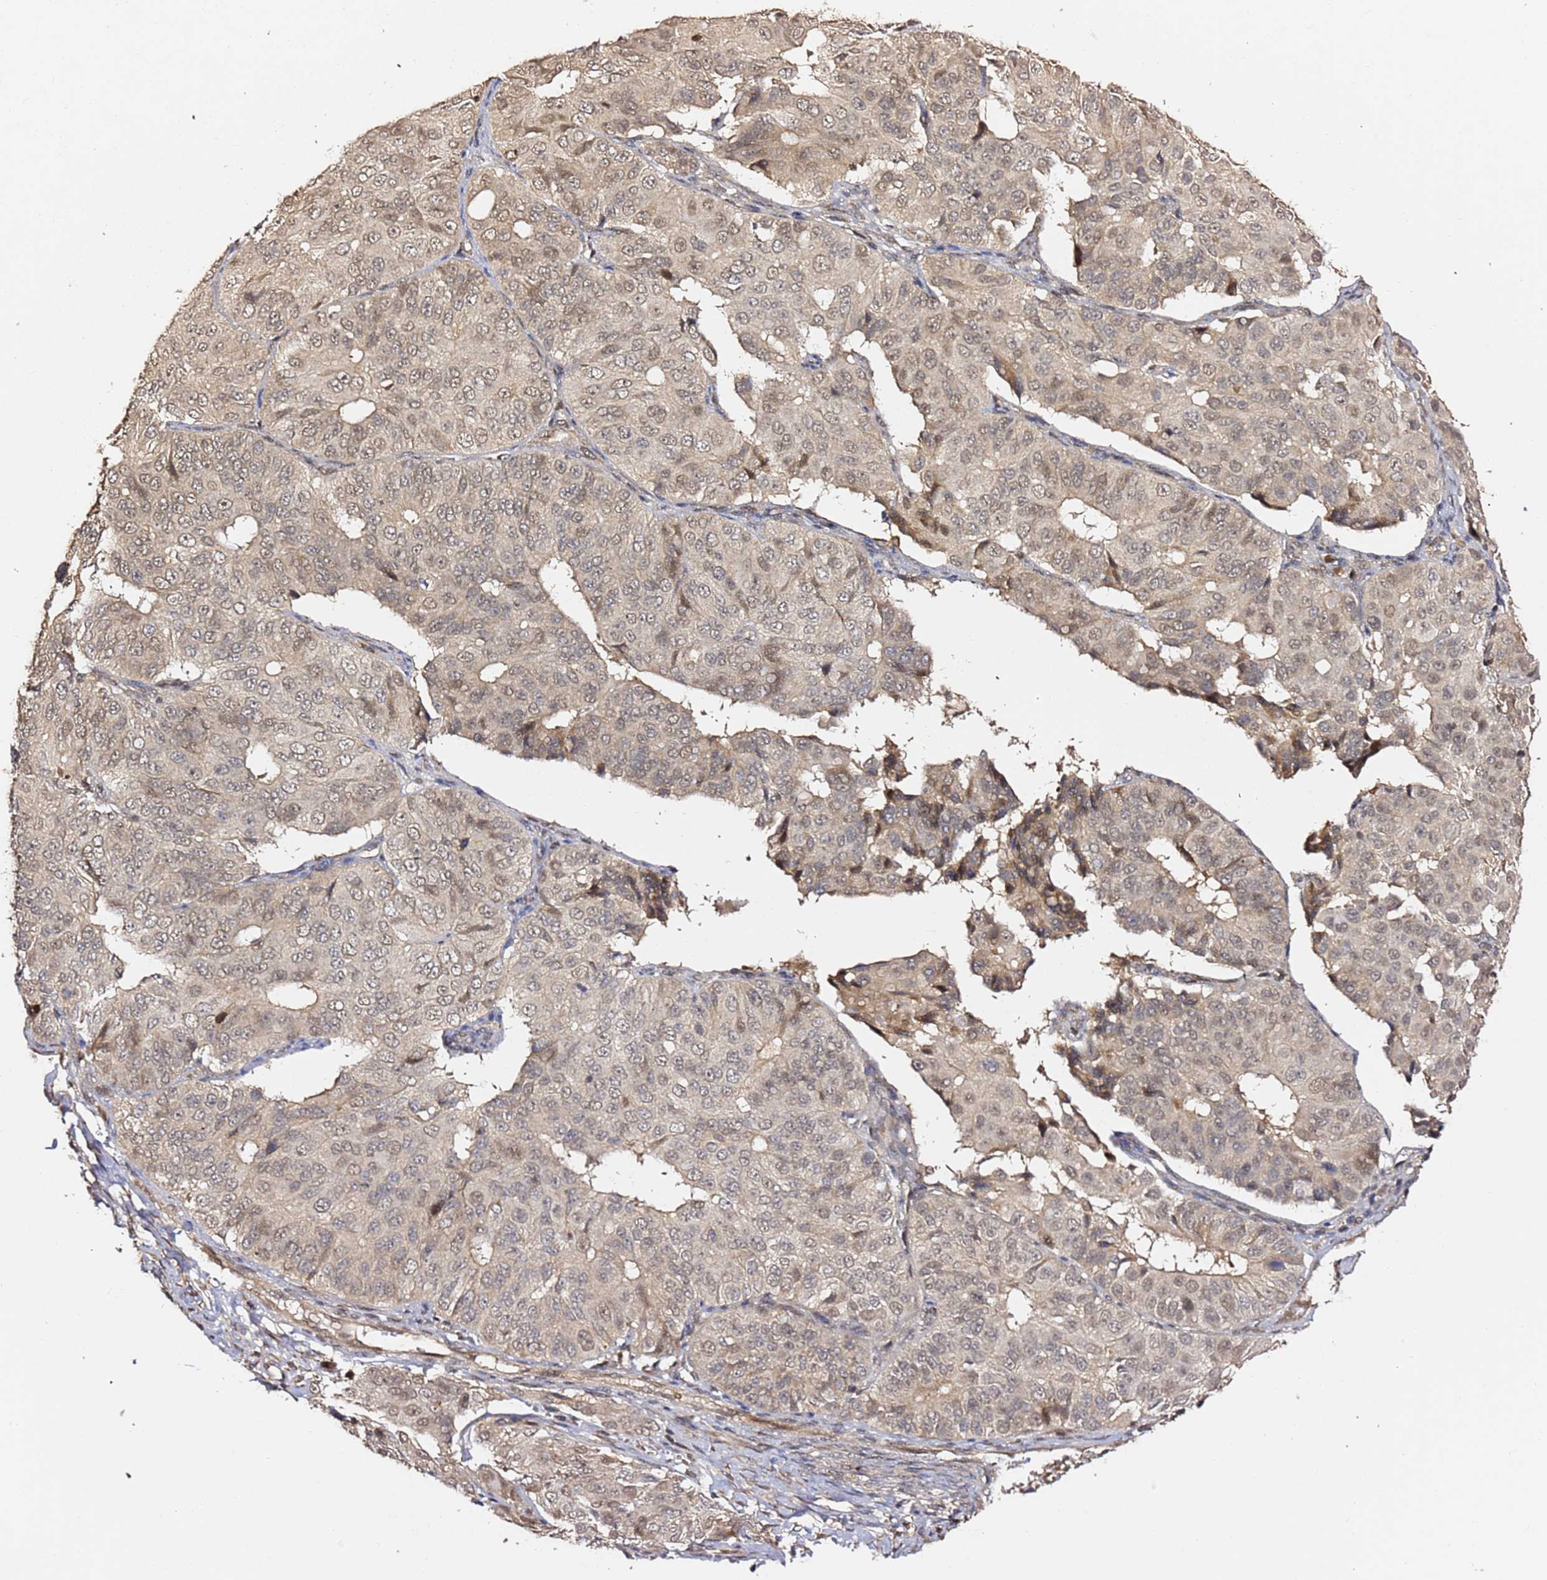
{"staining": {"intensity": "weak", "quantity": ">75%", "location": "nuclear"}, "tissue": "ovarian cancer", "cell_type": "Tumor cells", "image_type": "cancer", "snomed": [{"axis": "morphology", "description": "Carcinoma, endometroid"}, {"axis": "topography", "description": "Ovary"}], "caption": "Human ovarian cancer stained with a brown dye displays weak nuclear positive positivity in about >75% of tumor cells.", "gene": "OR5V1", "patient": {"sex": "female", "age": 51}}